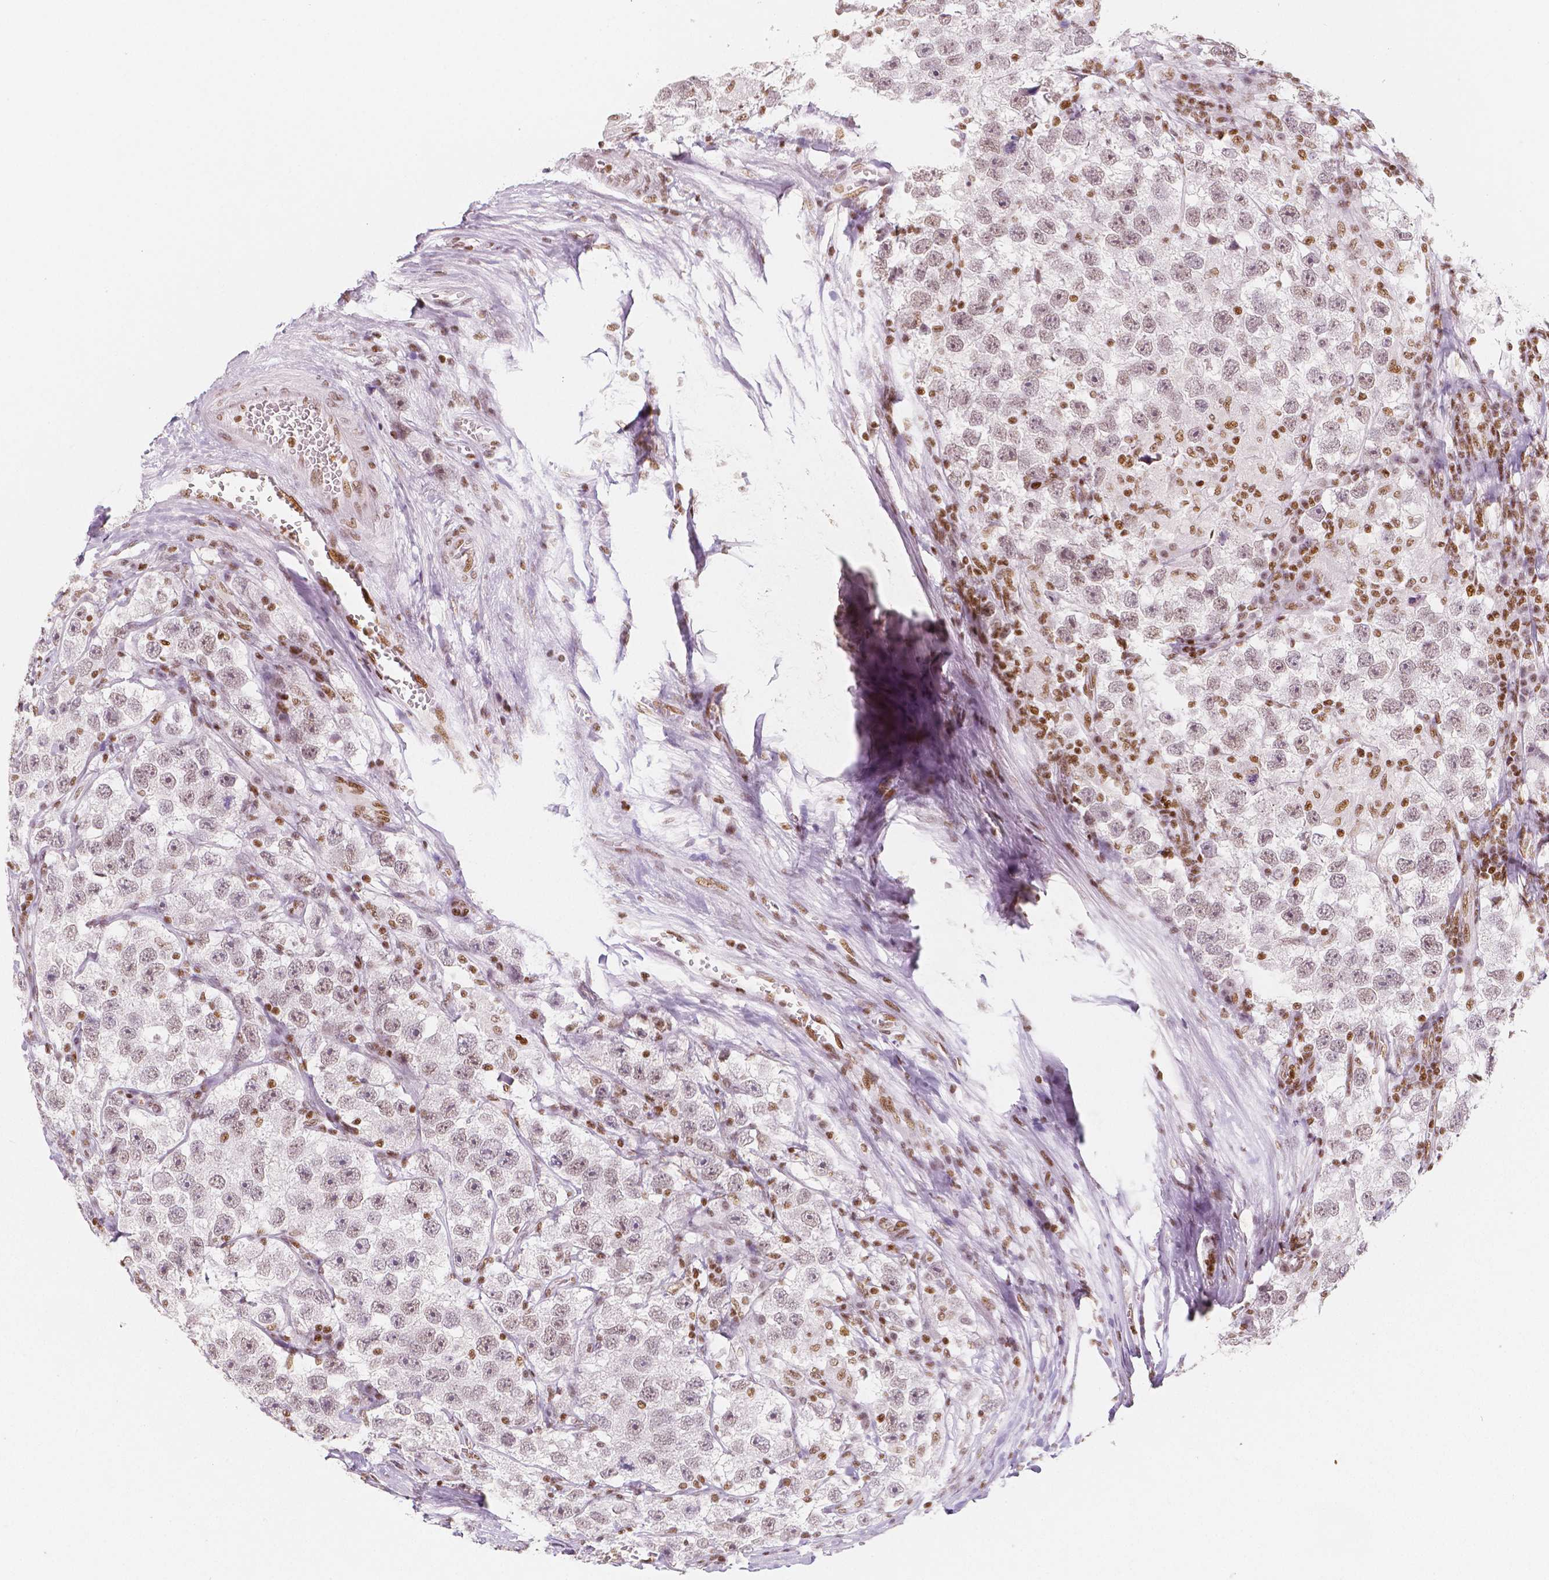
{"staining": {"intensity": "weak", "quantity": "25%-75%", "location": "nuclear"}, "tissue": "testis cancer", "cell_type": "Tumor cells", "image_type": "cancer", "snomed": [{"axis": "morphology", "description": "Seminoma, NOS"}, {"axis": "topography", "description": "Testis"}], "caption": "The image exhibits staining of seminoma (testis), revealing weak nuclear protein staining (brown color) within tumor cells. The staining was performed using DAB (3,3'-diaminobenzidine) to visualize the protein expression in brown, while the nuclei were stained in blue with hematoxylin (Magnification: 20x).", "gene": "HDAC1", "patient": {"sex": "male", "age": 26}}